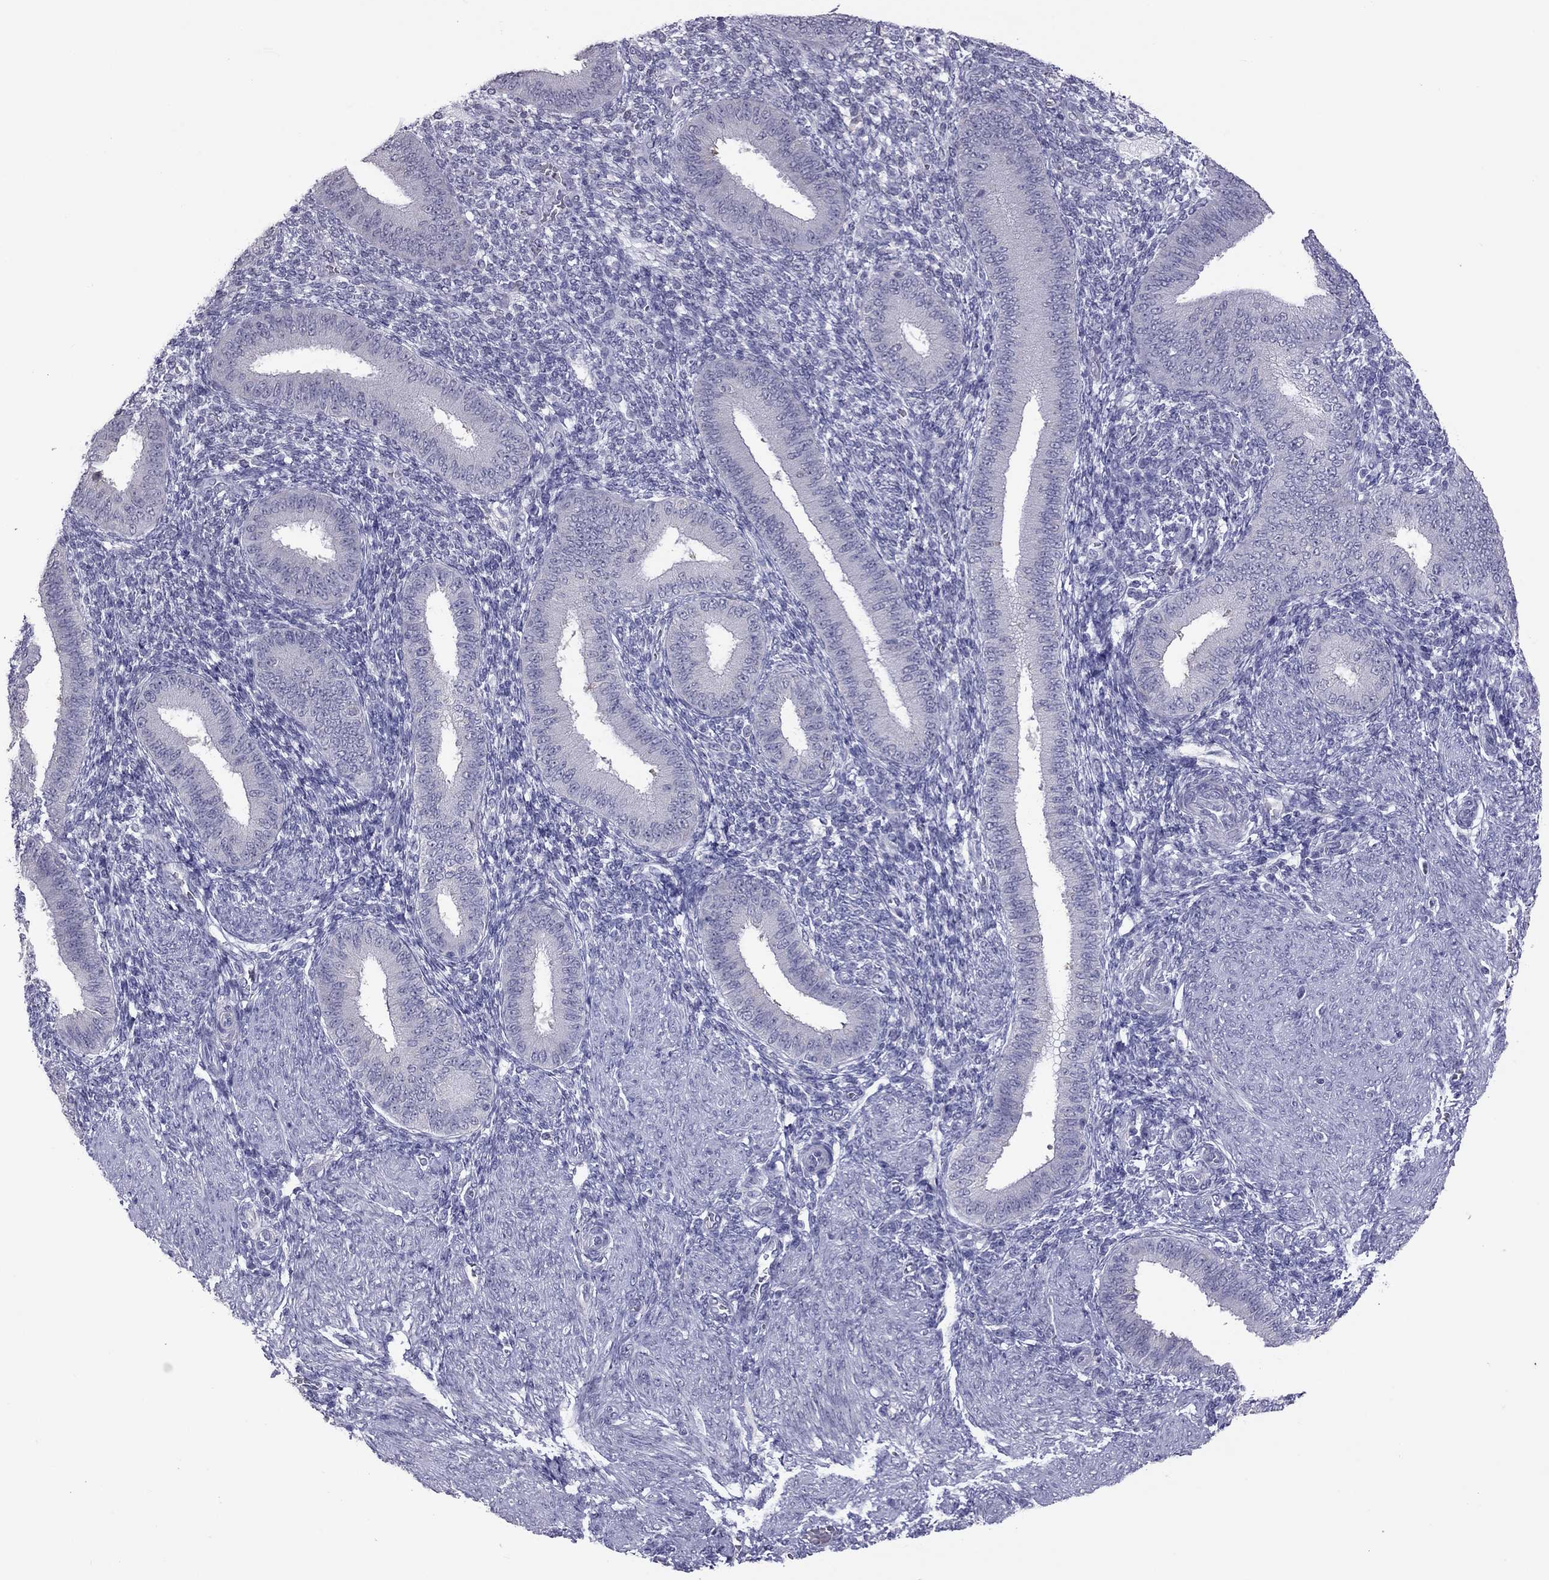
{"staining": {"intensity": "negative", "quantity": "none", "location": "none"}, "tissue": "endometrium", "cell_type": "Cells in endometrial stroma", "image_type": "normal", "snomed": [{"axis": "morphology", "description": "Normal tissue, NOS"}, {"axis": "topography", "description": "Endometrium"}], "caption": "Immunohistochemical staining of benign human endometrium shows no significant expression in cells in endometrial stroma.", "gene": "PPP1R3A", "patient": {"sex": "female", "age": 39}}